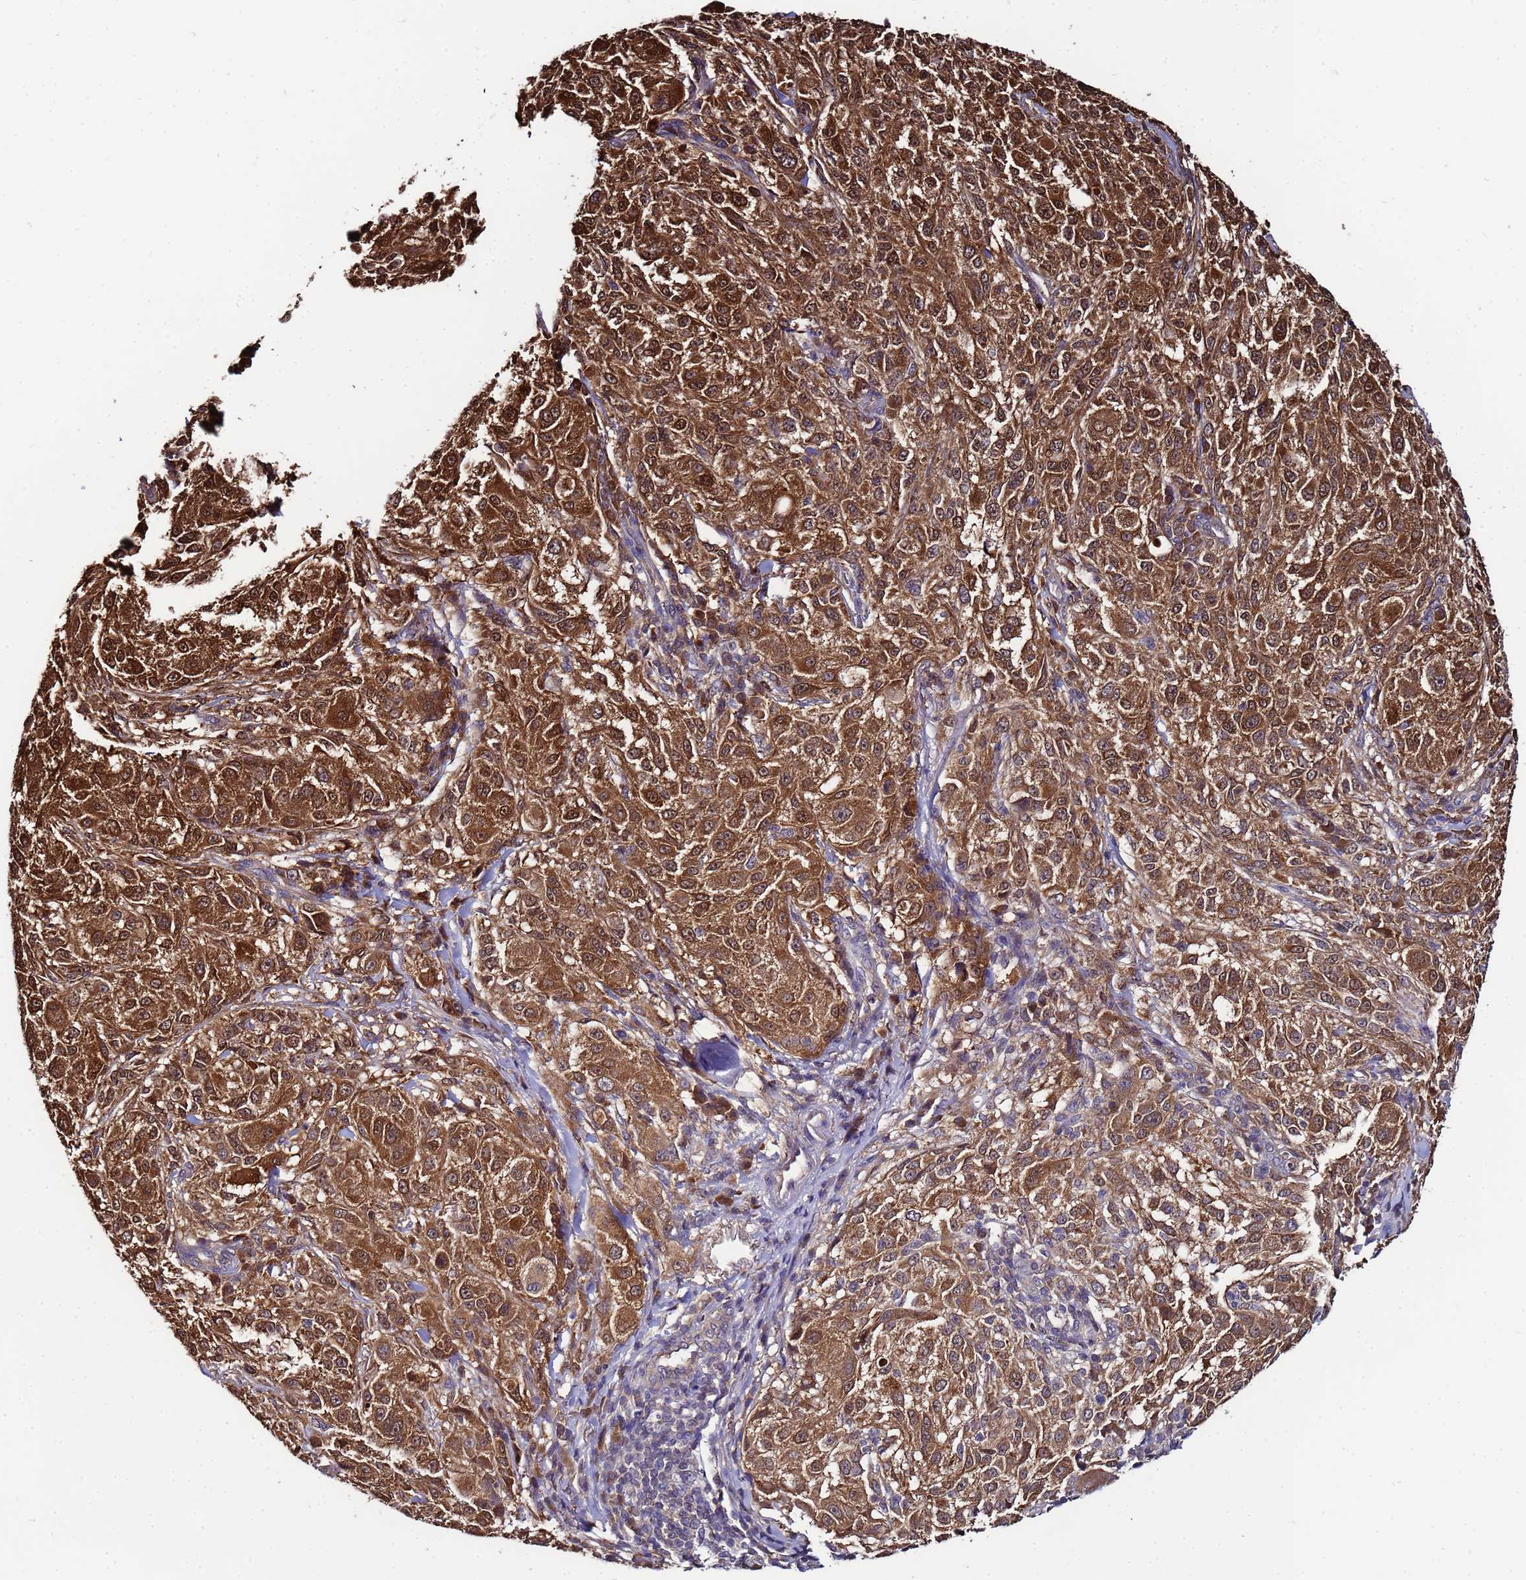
{"staining": {"intensity": "strong", "quantity": ">75%", "location": "cytoplasmic/membranous,nuclear"}, "tissue": "melanoma", "cell_type": "Tumor cells", "image_type": "cancer", "snomed": [{"axis": "morphology", "description": "Necrosis, NOS"}, {"axis": "morphology", "description": "Malignant melanoma, NOS"}, {"axis": "topography", "description": "Skin"}], "caption": "IHC staining of malignant melanoma, which shows high levels of strong cytoplasmic/membranous and nuclear staining in about >75% of tumor cells indicating strong cytoplasmic/membranous and nuclear protein positivity. The staining was performed using DAB (brown) for protein detection and nuclei were counterstained in hematoxylin (blue).", "gene": "NAXE", "patient": {"sex": "female", "age": 87}}